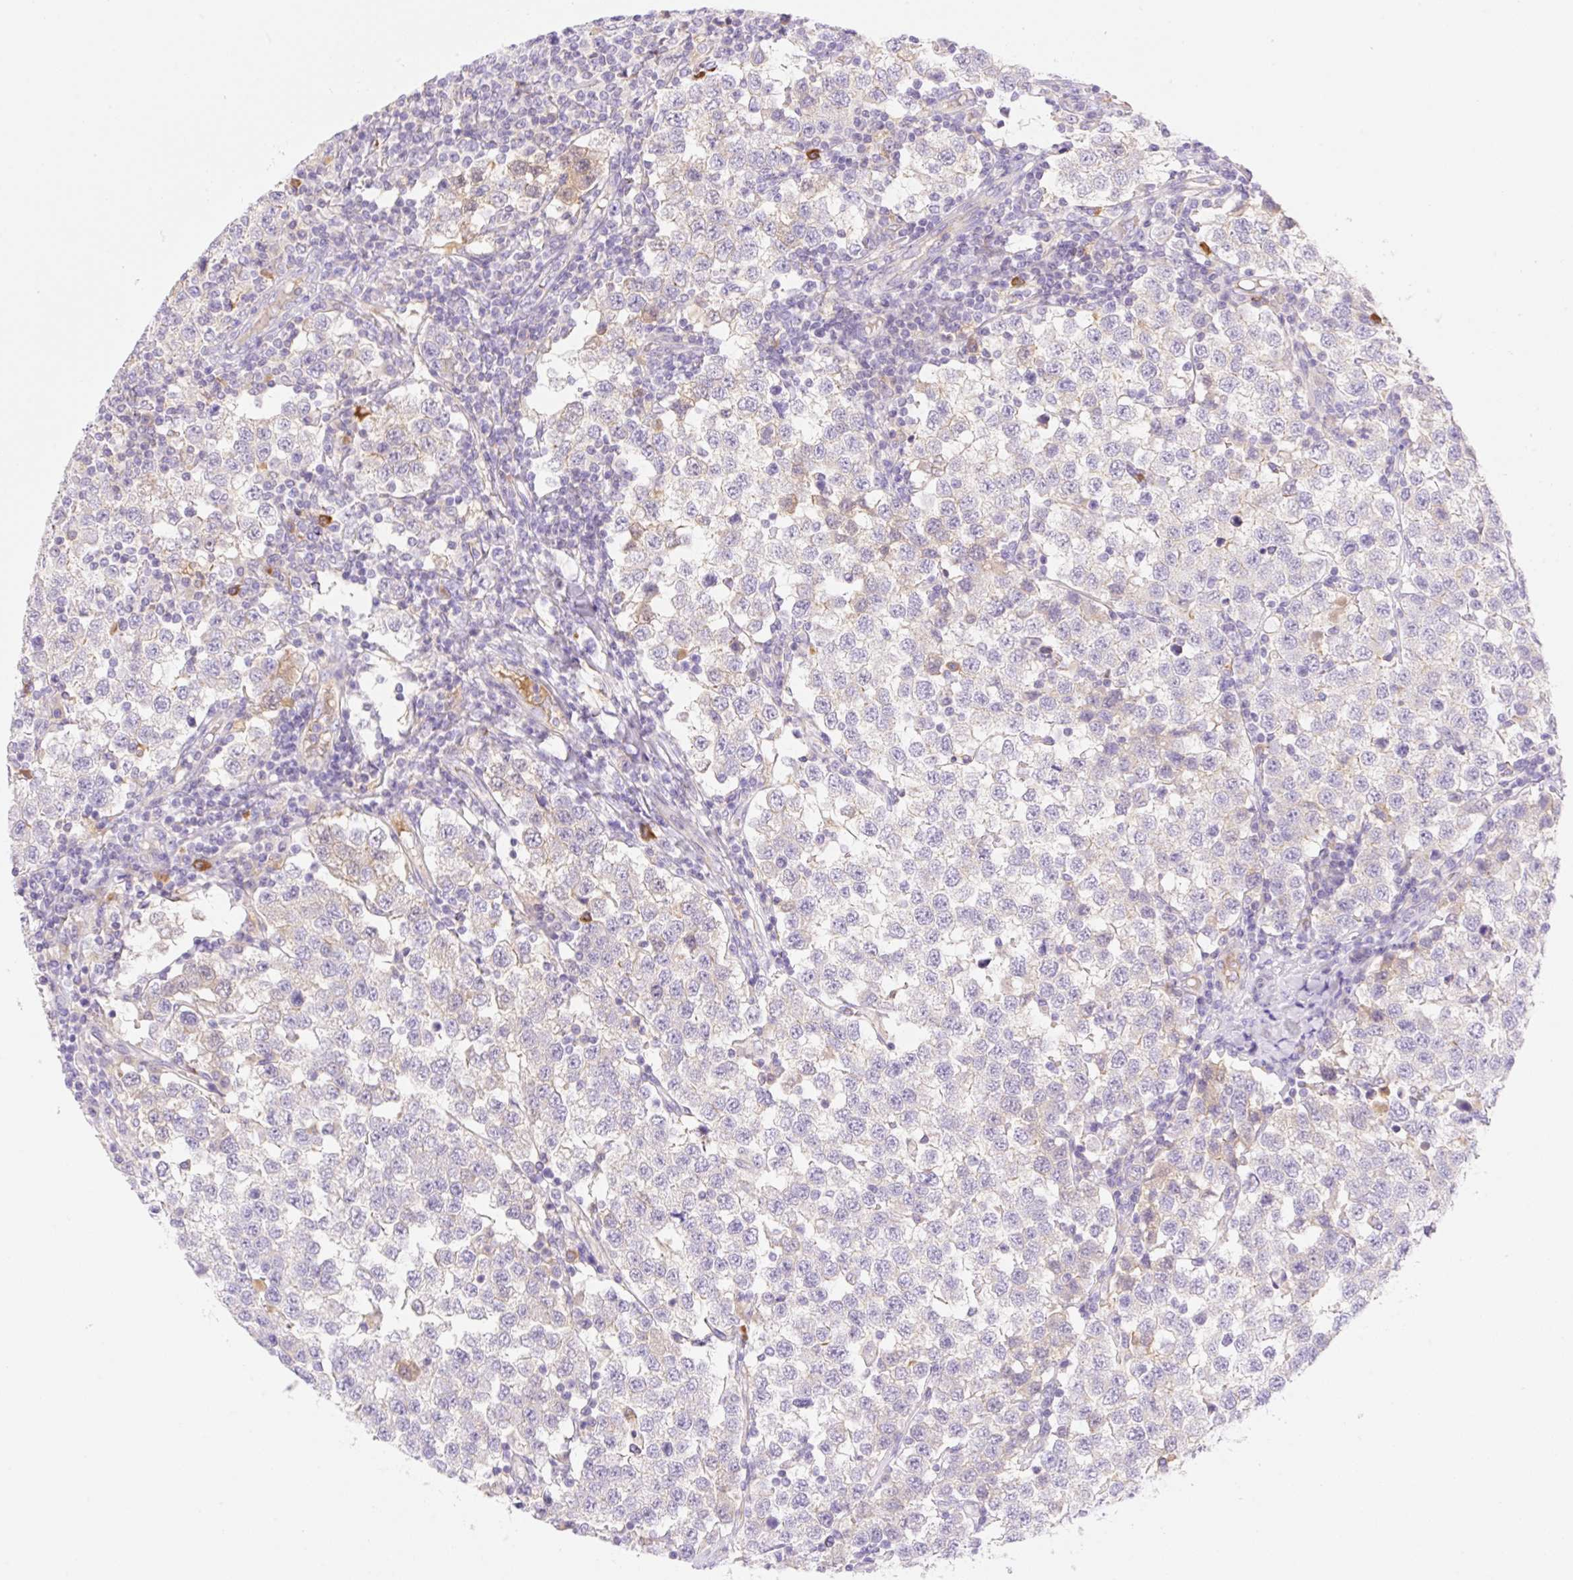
{"staining": {"intensity": "negative", "quantity": "none", "location": "none"}, "tissue": "testis cancer", "cell_type": "Tumor cells", "image_type": "cancer", "snomed": [{"axis": "morphology", "description": "Seminoma, NOS"}, {"axis": "topography", "description": "Testis"}], "caption": "Immunohistochemical staining of human testis cancer (seminoma) displays no significant staining in tumor cells.", "gene": "DENND5A", "patient": {"sex": "male", "age": 34}}